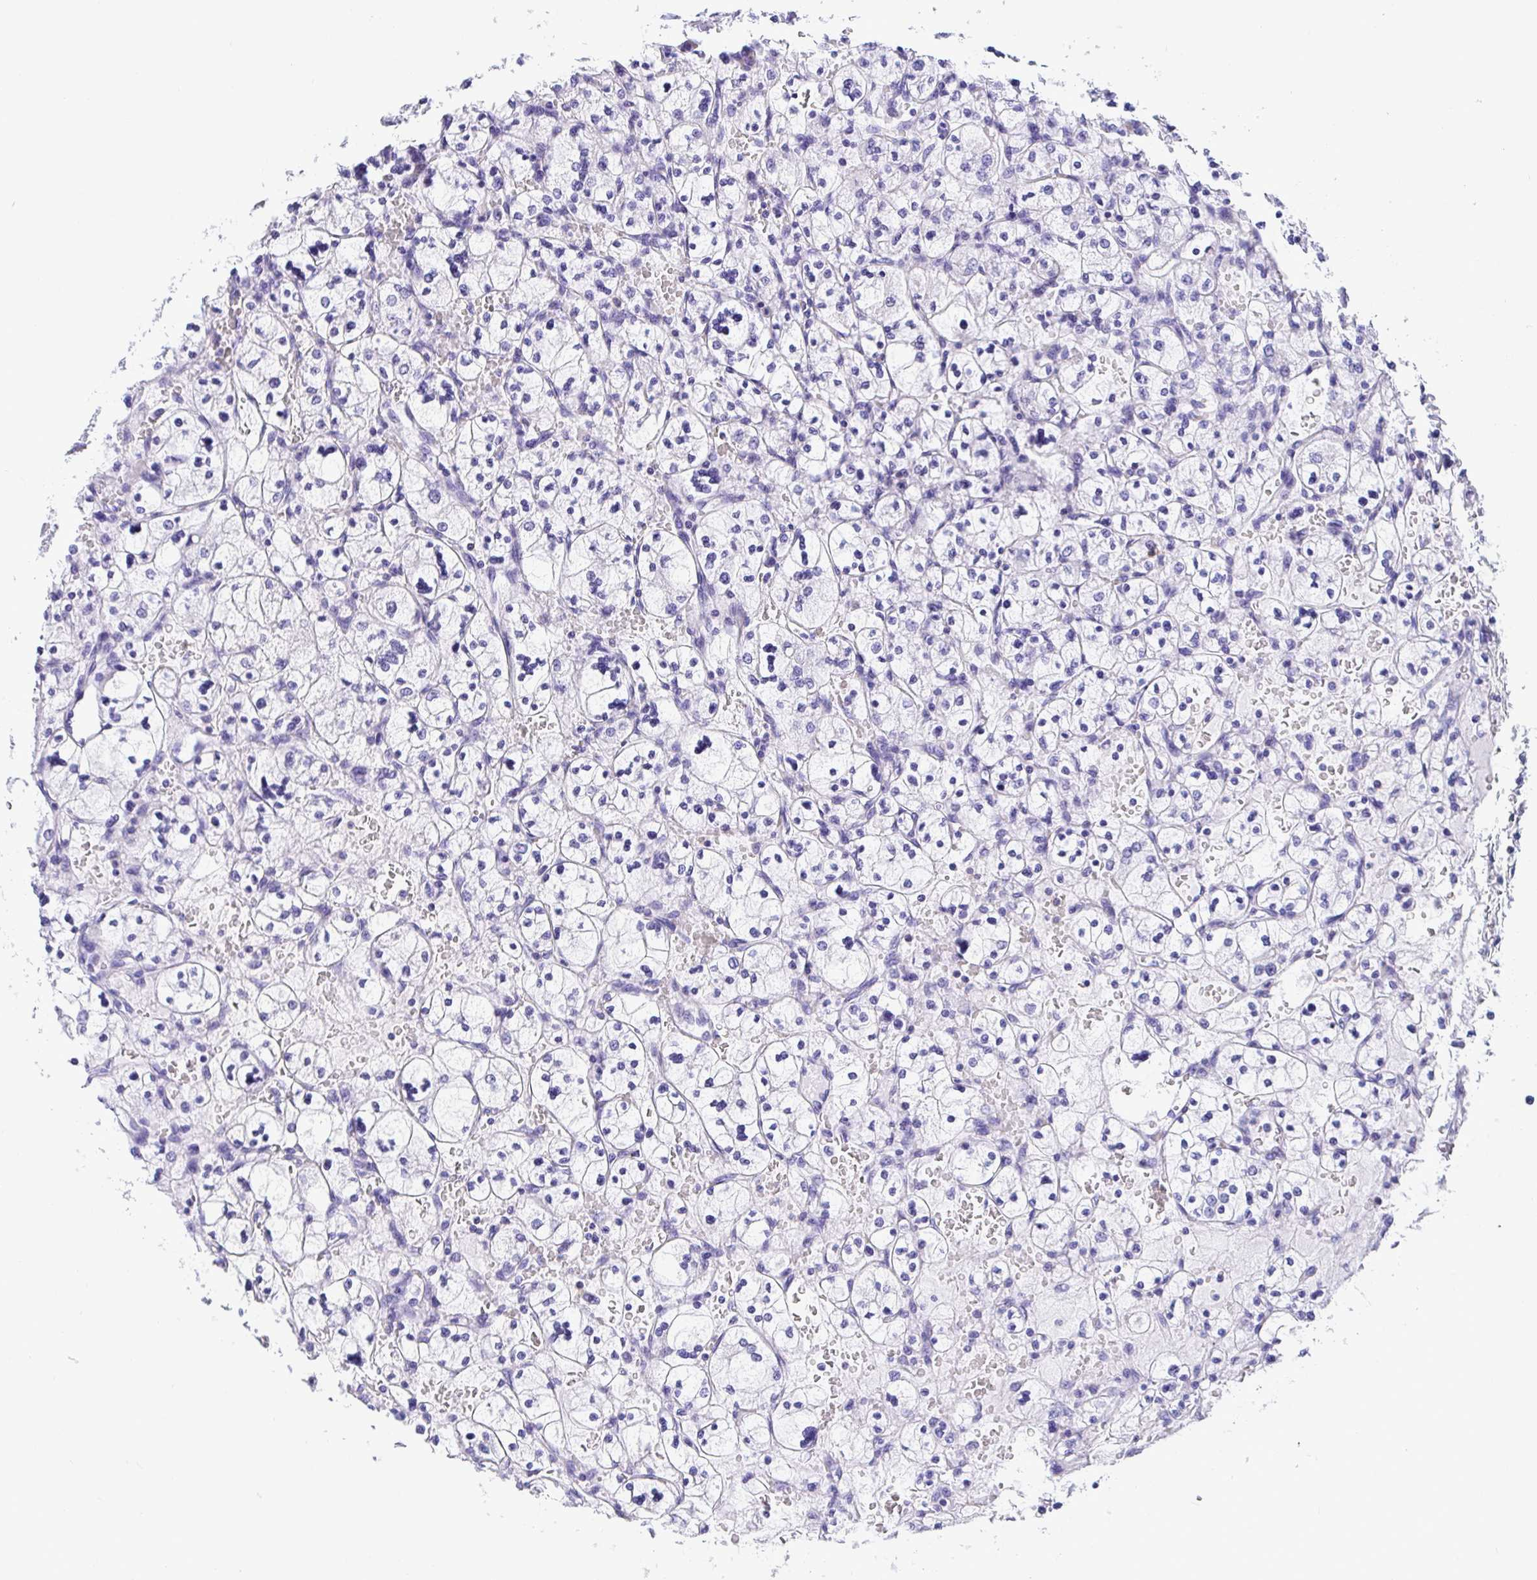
{"staining": {"intensity": "negative", "quantity": "none", "location": "none"}, "tissue": "renal cancer", "cell_type": "Tumor cells", "image_type": "cancer", "snomed": [{"axis": "morphology", "description": "Adenocarcinoma, NOS"}, {"axis": "topography", "description": "Kidney"}], "caption": "Histopathology image shows no significant protein positivity in tumor cells of renal adenocarcinoma.", "gene": "CD5", "patient": {"sex": "female", "age": 83}}